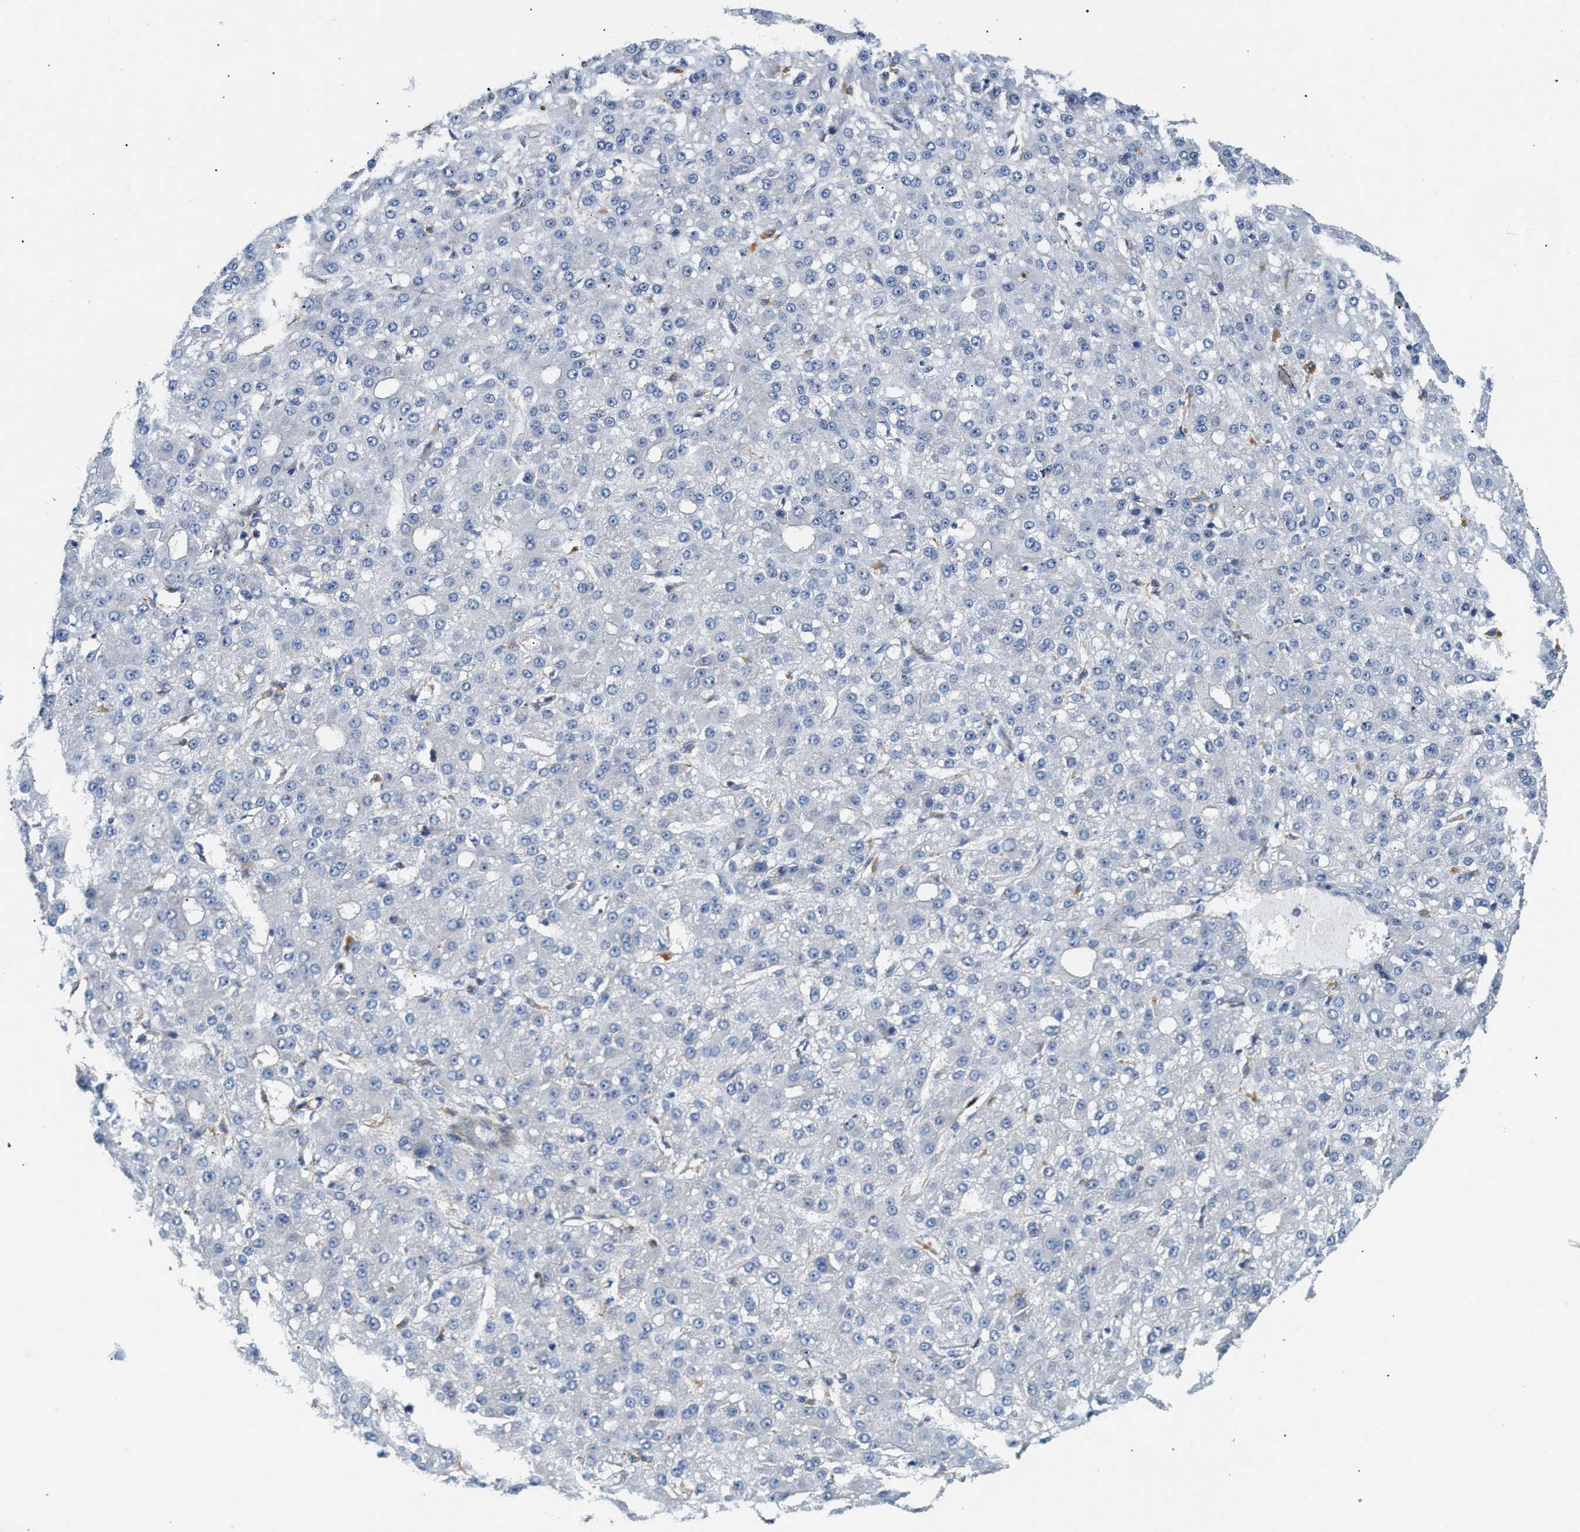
{"staining": {"intensity": "negative", "quantity": "none", "location": "none"}, "tissue": "liver cancer", "cell_type": "Tumor cells", "image_type": "cancer", "snomed": [{"axis": "morphology", "description": "Carcinoma, Hepatocellular, NOS"}, {"axis": "topography", "description": "Liver"}], "caption": "Protein analysis of liver cancer exhibits no significant expression in tumor cells.", "gene": "NSUN7", "patient": {"sex": "male", "age": 67}}